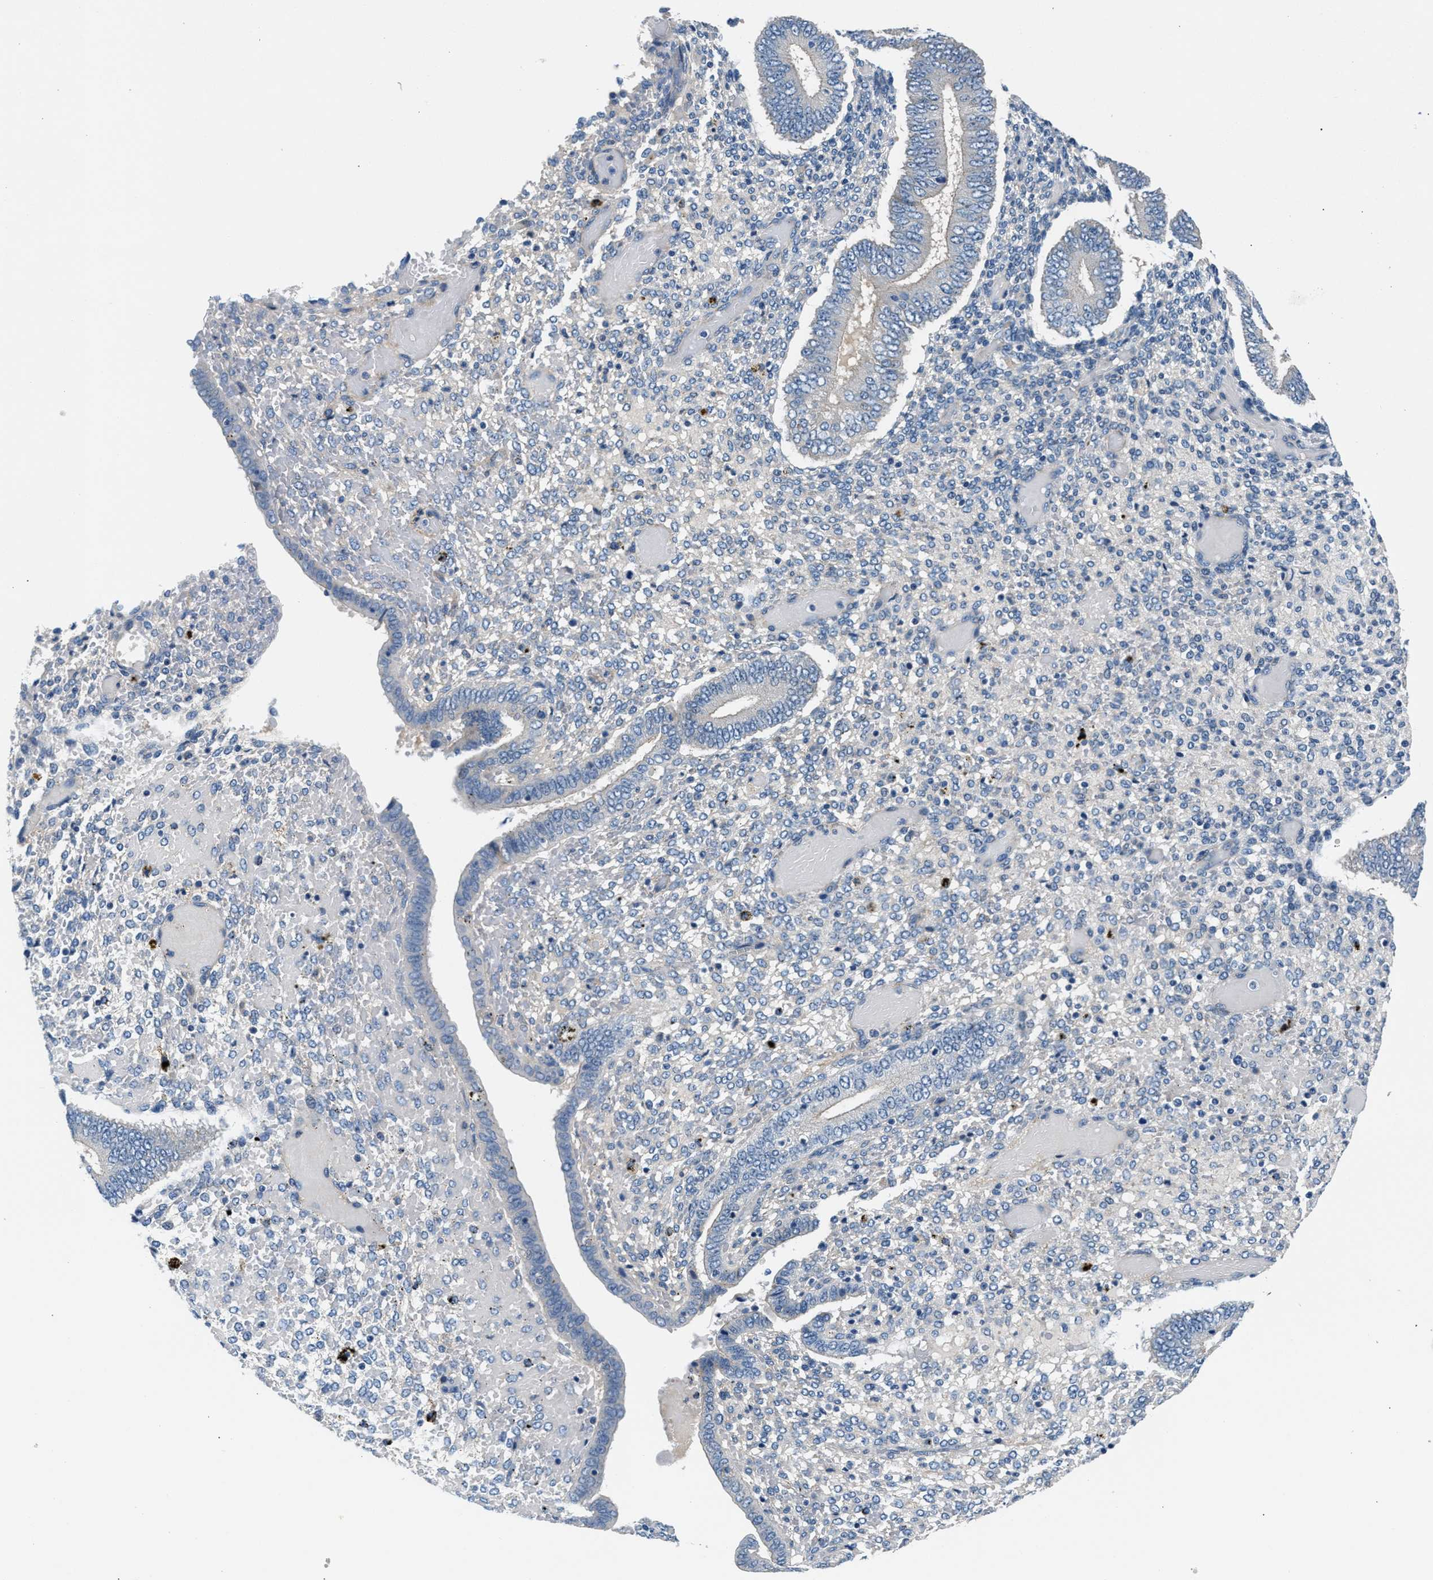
{"staining": {"intensity": "negative", "quantity": "none", "location": "none"}, "tissue": "endometrium", "cell_type": "Cells in endometrial stroma", "image_type": "normal", "snomed": [{"axis": "morphology", "description": "Normal tissue, NOS"}, {"axis": "topography", "description": "Endometrium"}], "caption": "High power microscopy photomicrograph of an IHC image of benign endometrium, revealing no significant expression in cells in endometrial stroma. (Stains: DAB (3,3'-diaminobenzidine) IHC with hematoxylin counter stain, Microscopy: brightfield microscopy at high magnification).", "gene": "CDRT4", "patient": {"sex": "female", "age": 42}}